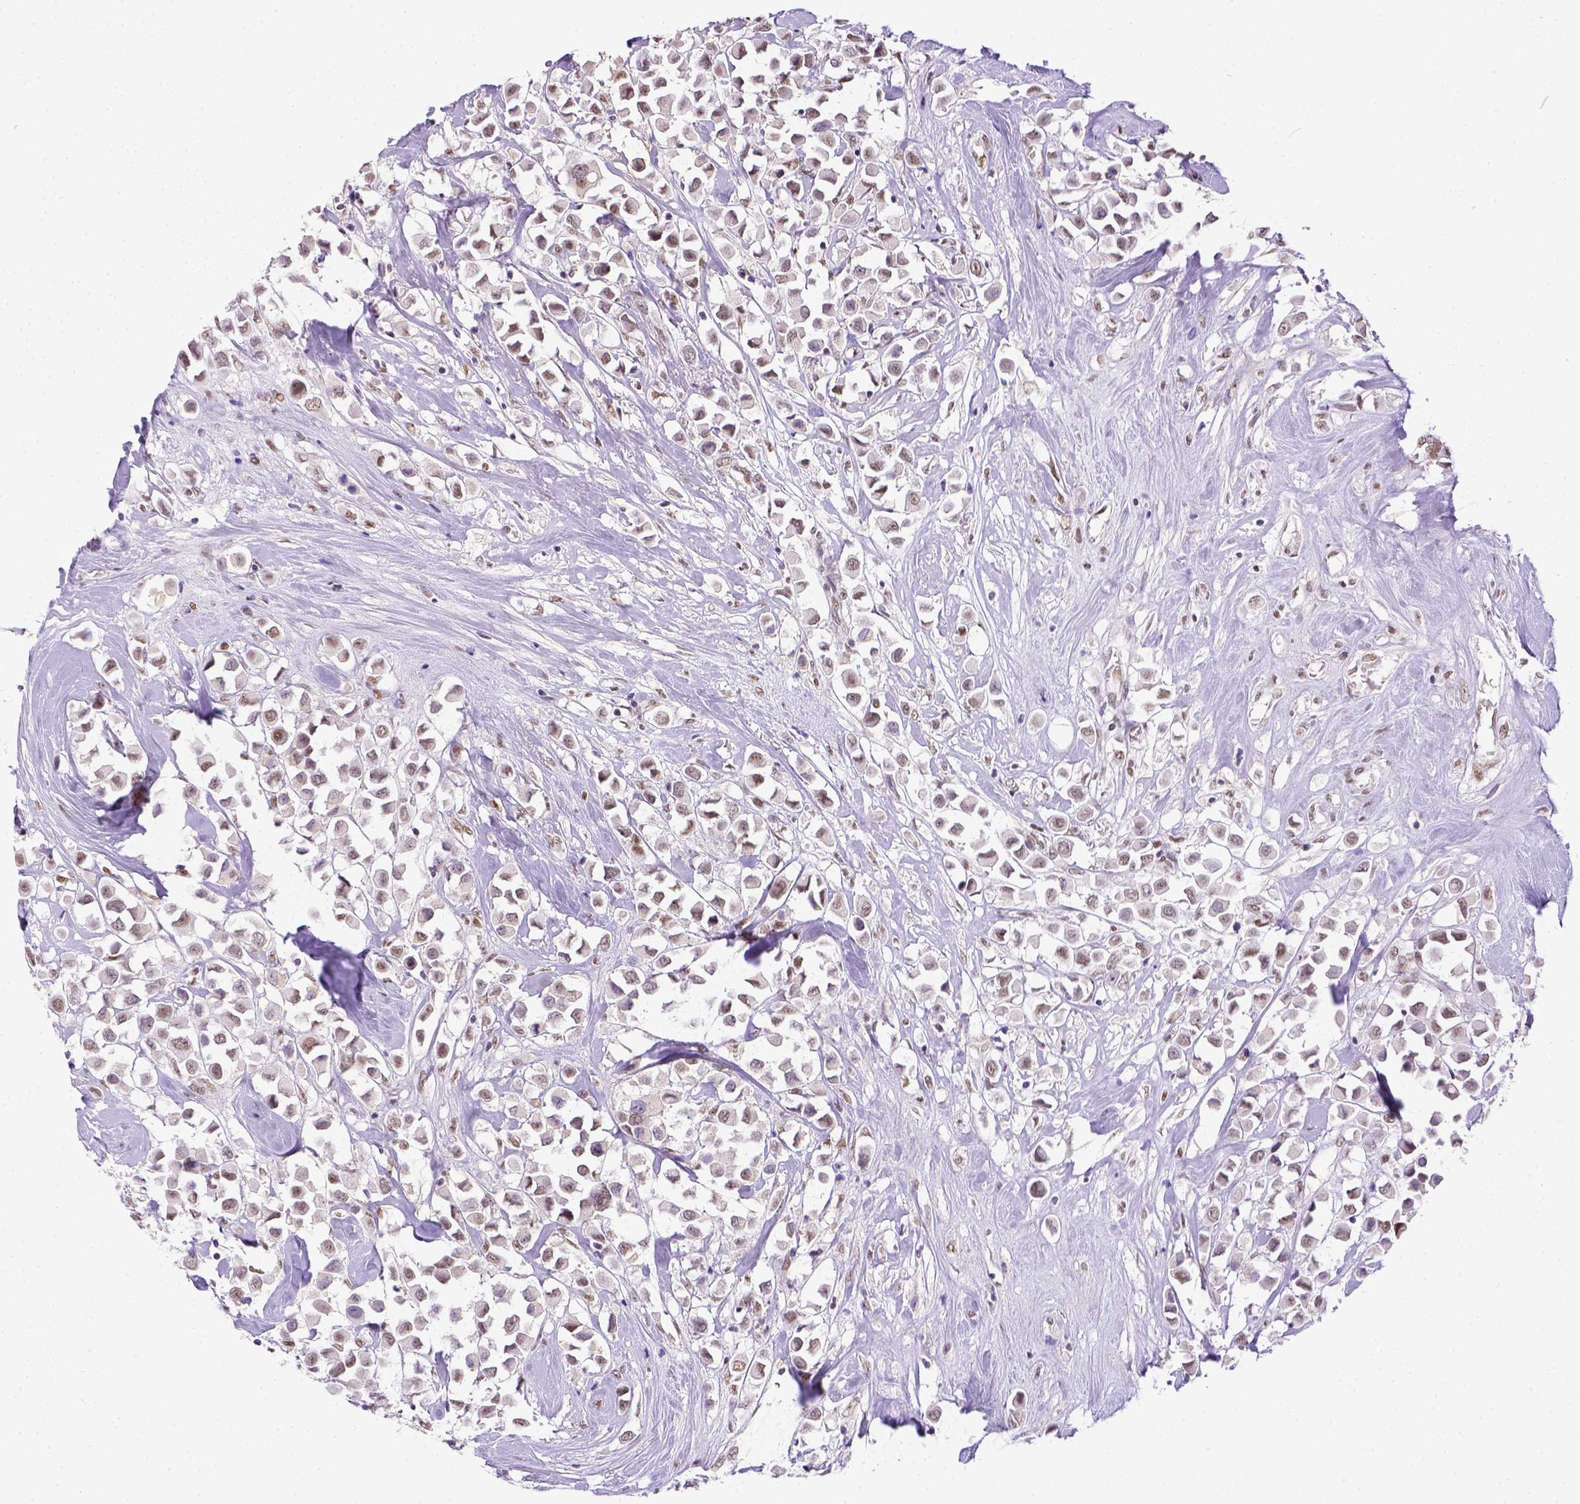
{"staining": {"intensity": "weak", "quantity": ">75%", "location": "cytoplasmic/membranous"}, "tissue": "breast cancer", "cell_type": "Tumor cells", "image_type": "cancer", "snomed": [{"axis": "morphology", "description": "Duct carcinoma"}, {"axis": "topography", "description": "Breast"}], "caption": "Immunohistochemistry (IHC) image of intraductal carcinoma (breast) stained for a protein (brown), which demonstrates low levels of weak cytoplasmic/membranous staining in approximately >75% of tumor cells.", "gene": "ERCC1", "patient": {"sex": "female", "age": 61}}